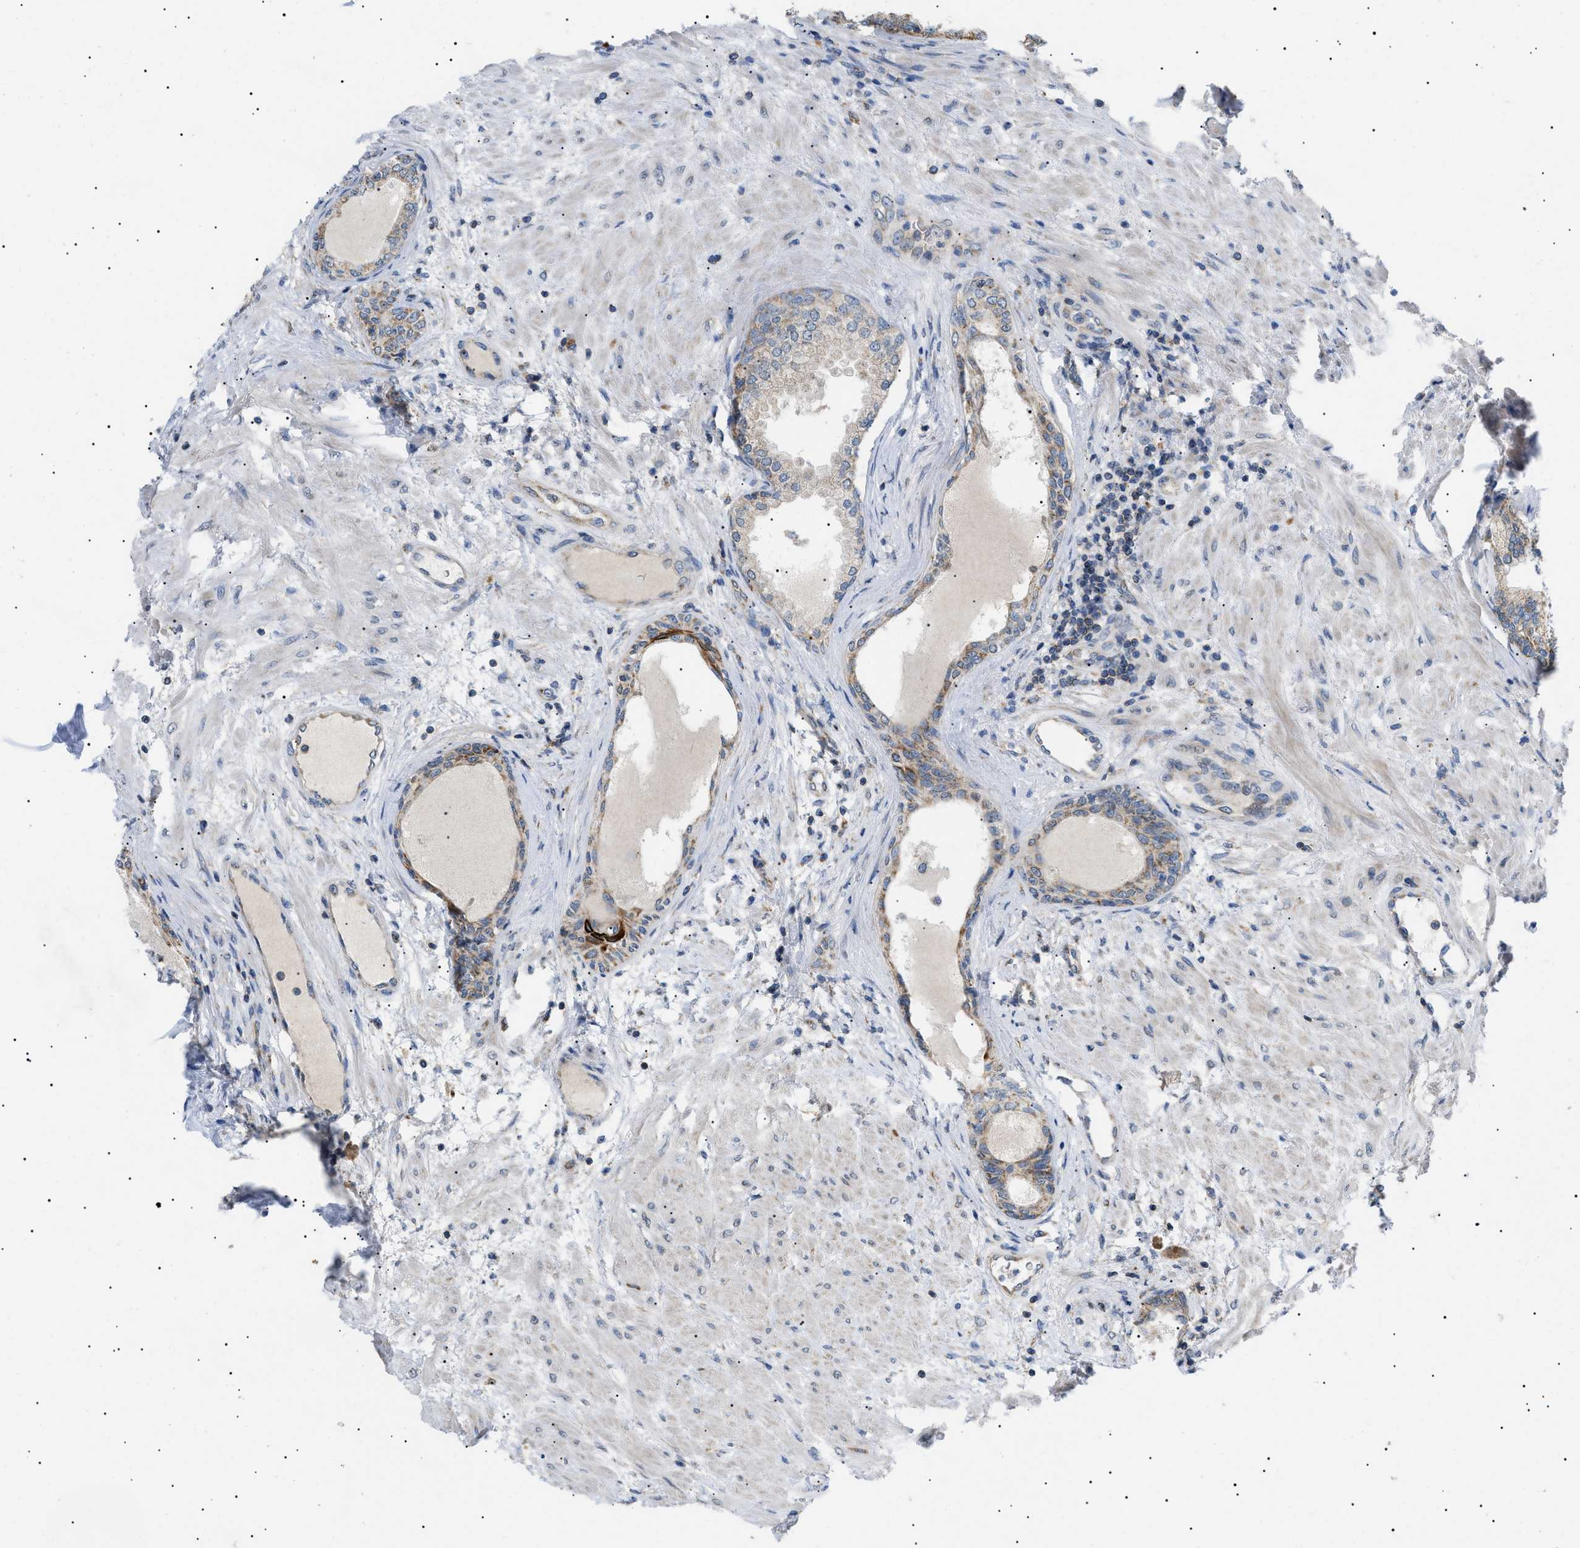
{"staining": {"intensity": "weak", "quantity": "25%-75%", "location": "cytoplasmic/membranous"}, "tissue": "prostate", "cell_type": "Glandular cells", "image_type": "normal", "snomed": [{"axis": "morphology", "description": "Normal tissue, NOS"}, {"axis": "topography", "description": "Prostate"}], "caption": "A low amount of weak cytoplasmic/membranous expression is identified in approximately 25%-75% of glandular cells in benign prostate.", "gene": "TOMM6", "patient": {"sex": "male", "age": 76}}